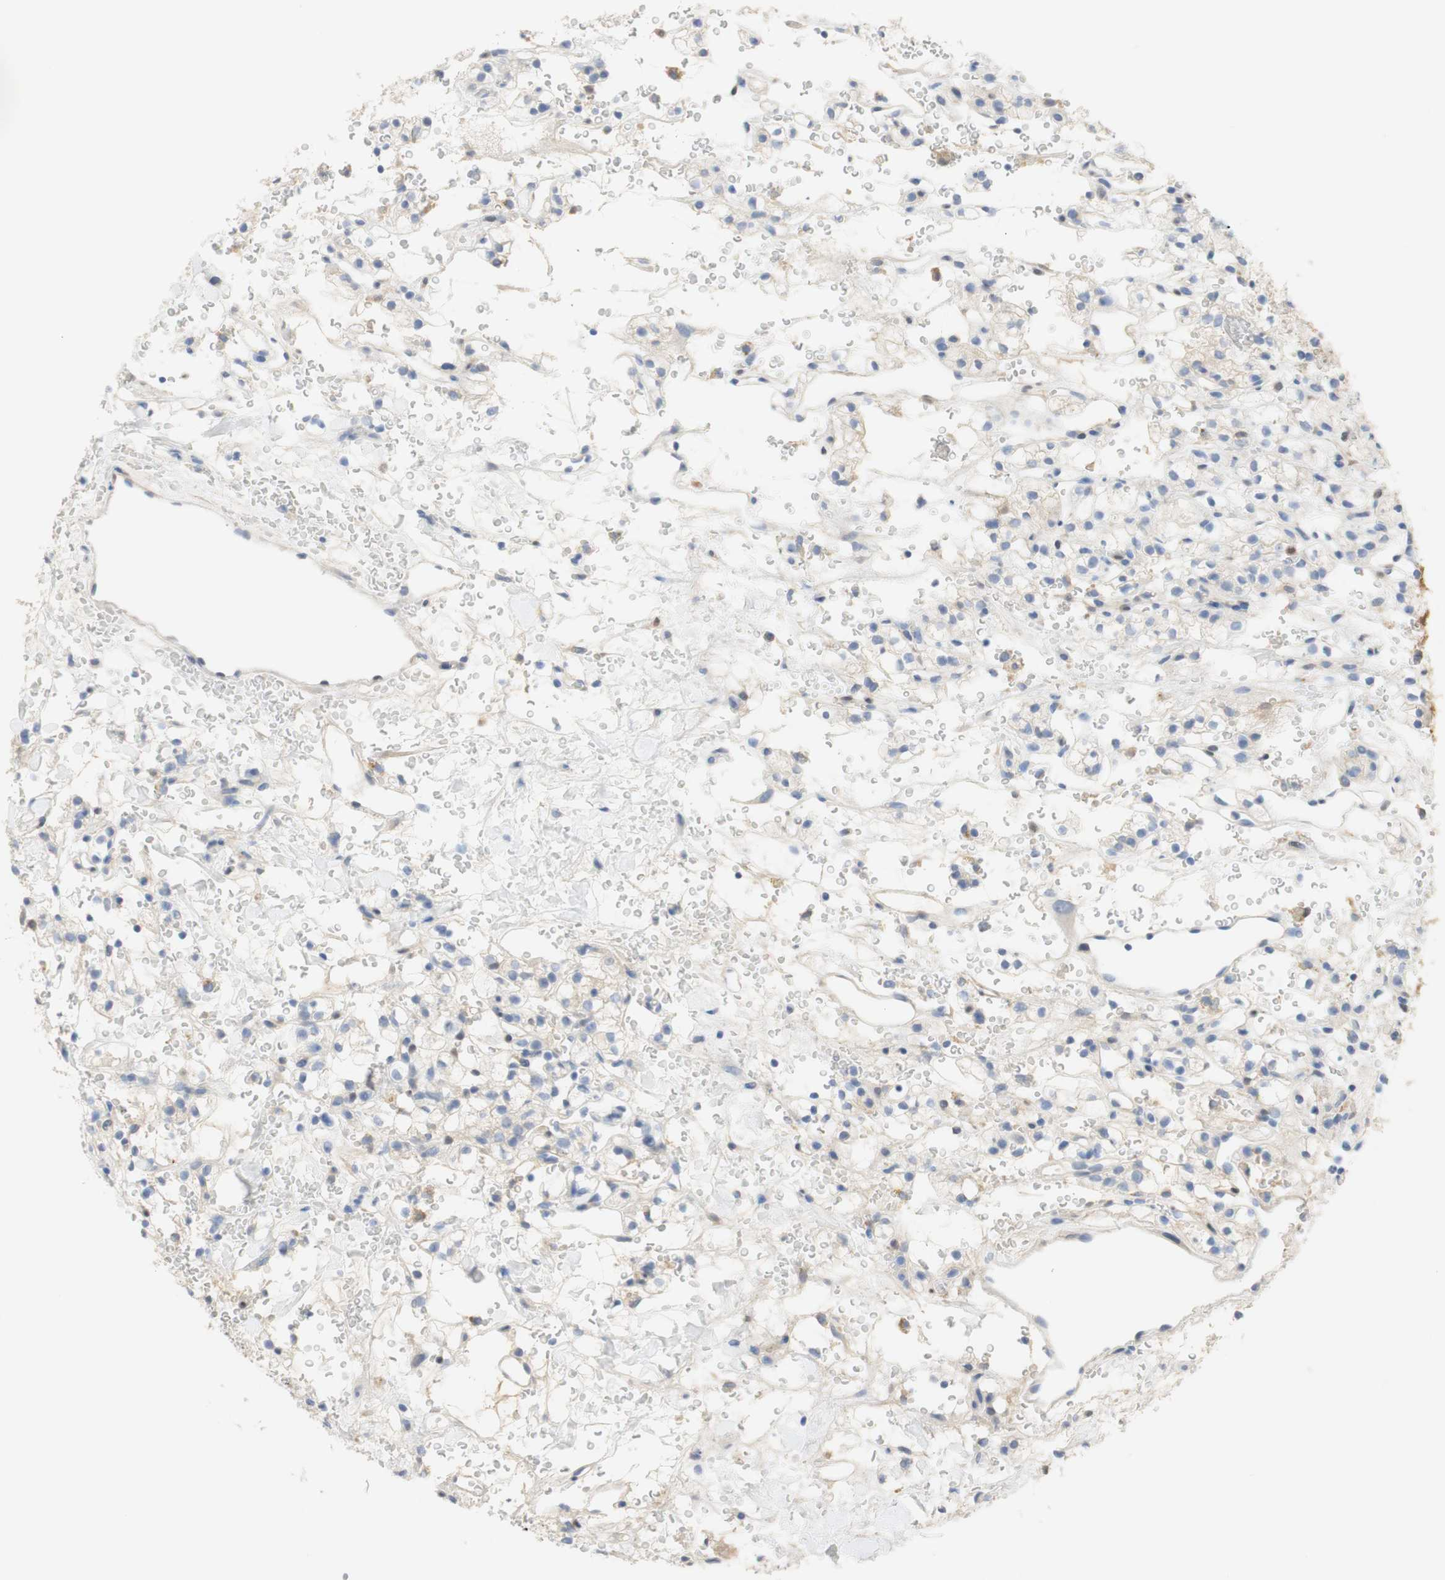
{"staining": {"intensity": "negative", "quantity": "none", "location": "none"}, "tissue": "renal cancer", "cell_type": "Tumor cells", "image_type": "cancer", "snomed": [{"axis": "morphology", "description": "Adenocarcinoma, NOS"}, {"axis": "topography", "description": "Kidney"}], "caption": "Renal cancer was stained to show a protein in brown. There is no significant staining in tumor cells.", "gene": "SELENBP1", "patient": {"sex": "male", "age": 61}}